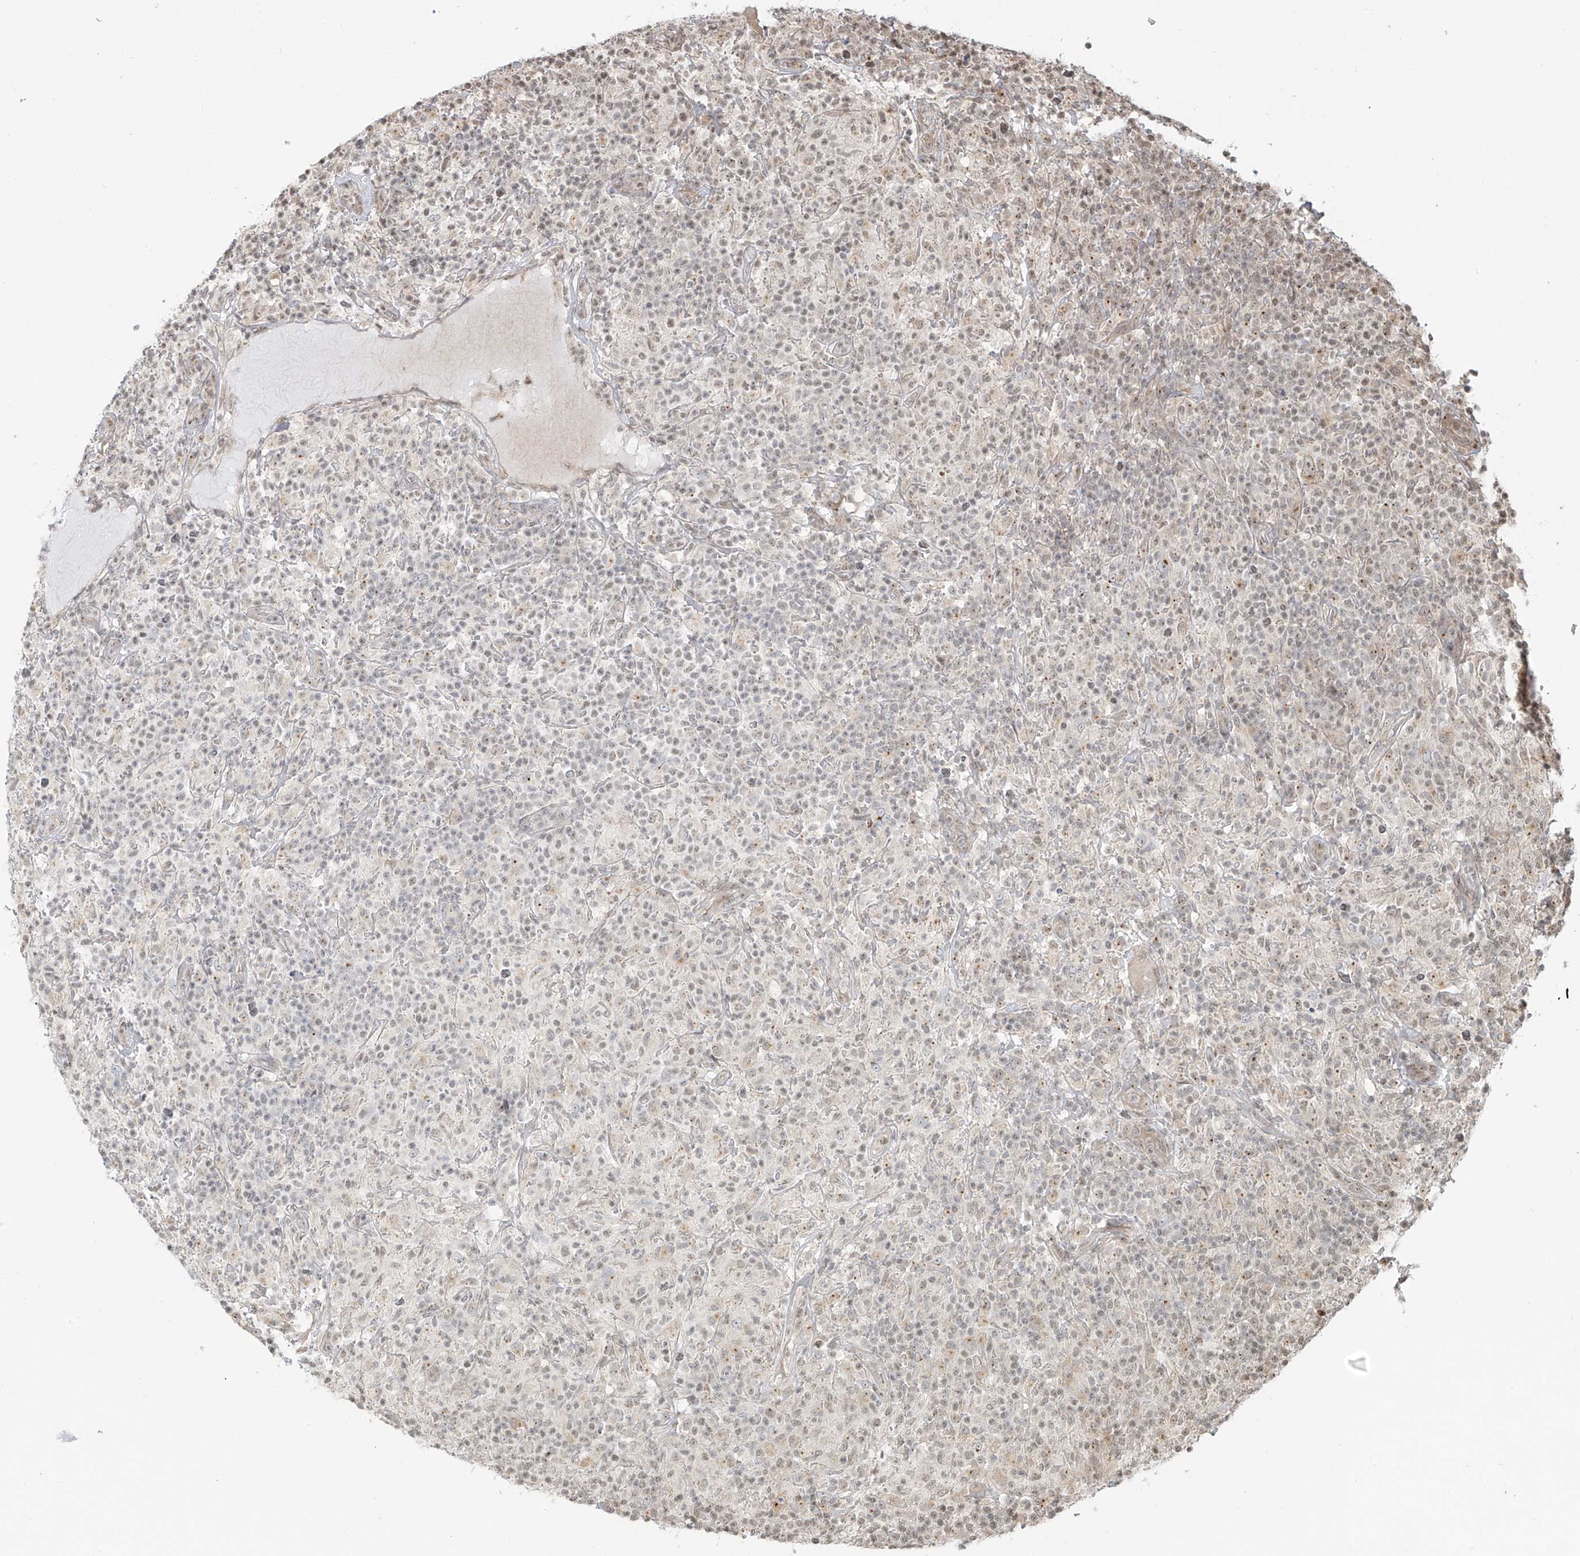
{"staining": {"intensity": "weak", "quantity": "<25%", "location": "nuclear"}, "tissue": "lymphoma", "cell_type": "Tumor cells", "image_type": "cancer", "snomed": [{"axis": "morphology", "description": "Hodgkin's disease, NOS"}, {"axis": "topography", "description": "Lymph node"}], "caption": "IHC photomicrograph of neoplastic tissue: Hodgkin's disease stained with DAB (3,3'-diaminobenzidine) displays no significant protein positivity in tumor cells.", "gene": "VMP1", "patient": {"sex": "male", "age": 70}}